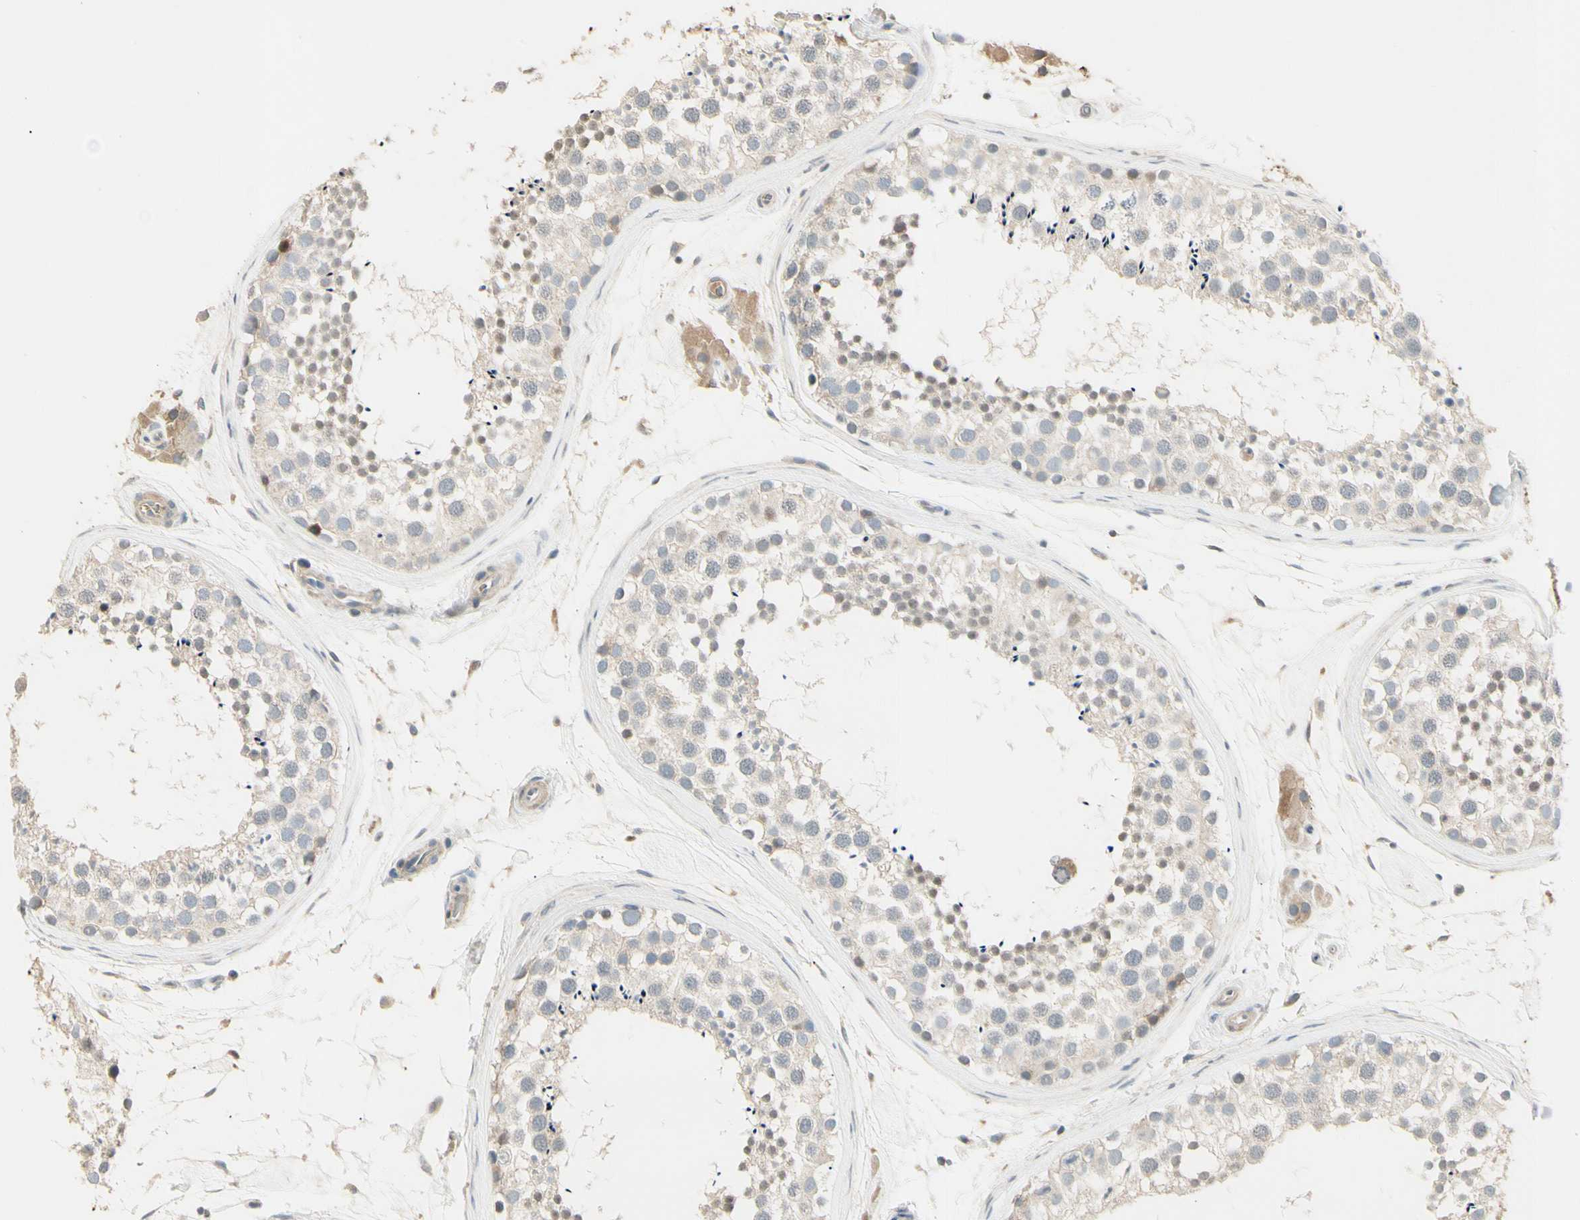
{"staining": {"intensity": "weak", "quantity": "25%-75%", "location": "cytoplasmic/membranous,nuclear"}, "tissue": "testis", "cell_type": "Cells in seminiferous ducts", "image_type": "normal", "snomed": [{"axis": "morphology", "description": "Normal tissue, NOS"}, {"axis": "topography", "description": "Testis"}], "caption": "Testis stained with a brown dye exhibits weak cytoplasmic/membranous,nuclear positive positivity in approximately 25%-75% of cells in seminiferous ducts.", "gene": "SKIL", "patient": {"sex": "male", "age": 46}}